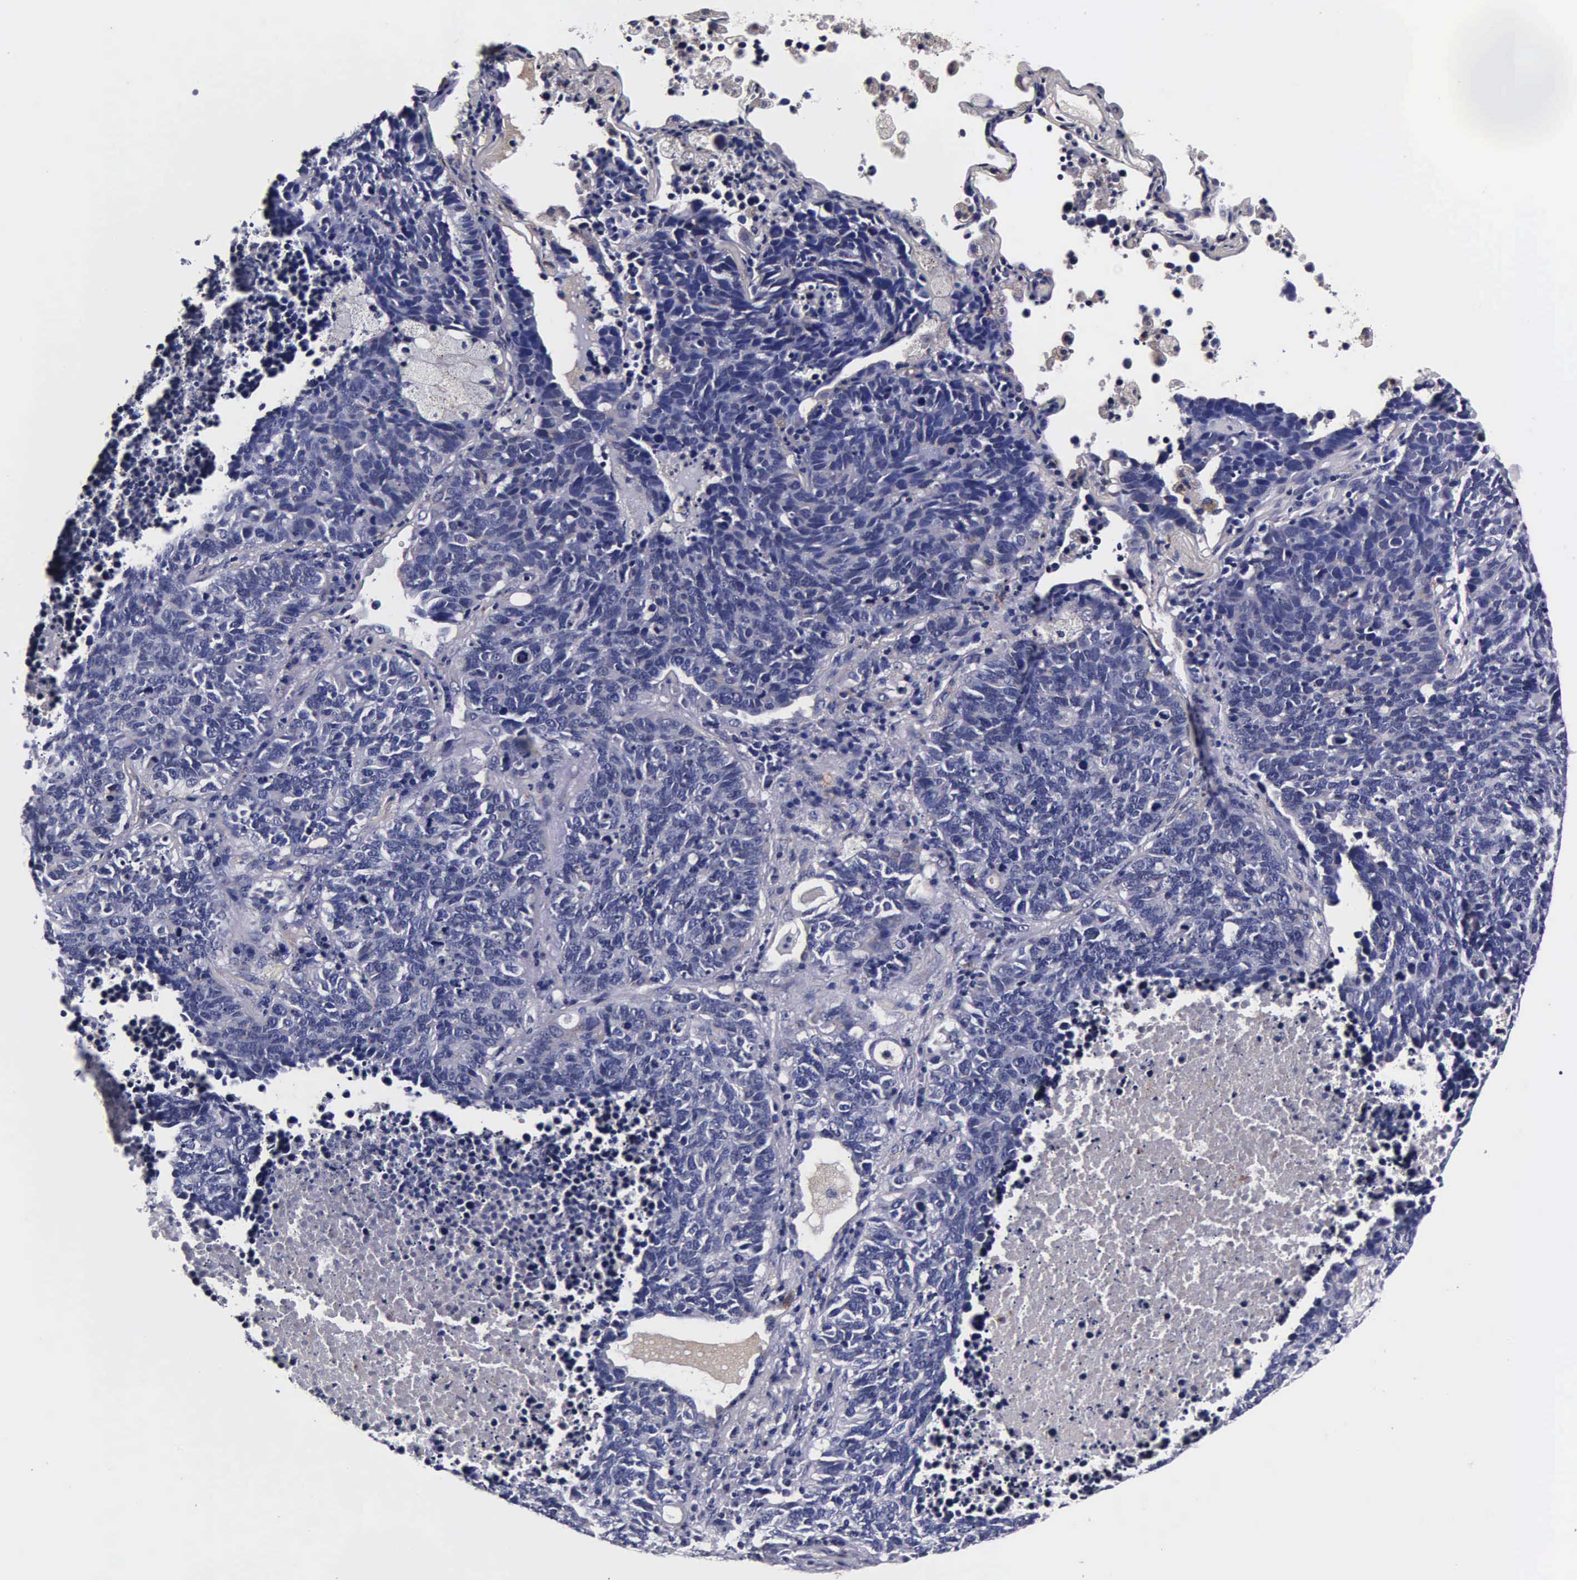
{"staining": {"intensity": "negative", "quantity": "none", "location": "none"}, "tissue": "lung cancer", "cell_type": "Tumor cells", "image_type": "cancer", "snomed": [{"axis": "morphology", "description": "Neoplasm, malignant, NOS"}, {"axis": "topography", "description": "Lung"}], "caption": "This is an immunohistochemistry photomicrograph of malignant neoplasm (lung). There is no positivity in tumor cells.", "gene": "CST3", "patient": {"sex": "female", "age": 75}}